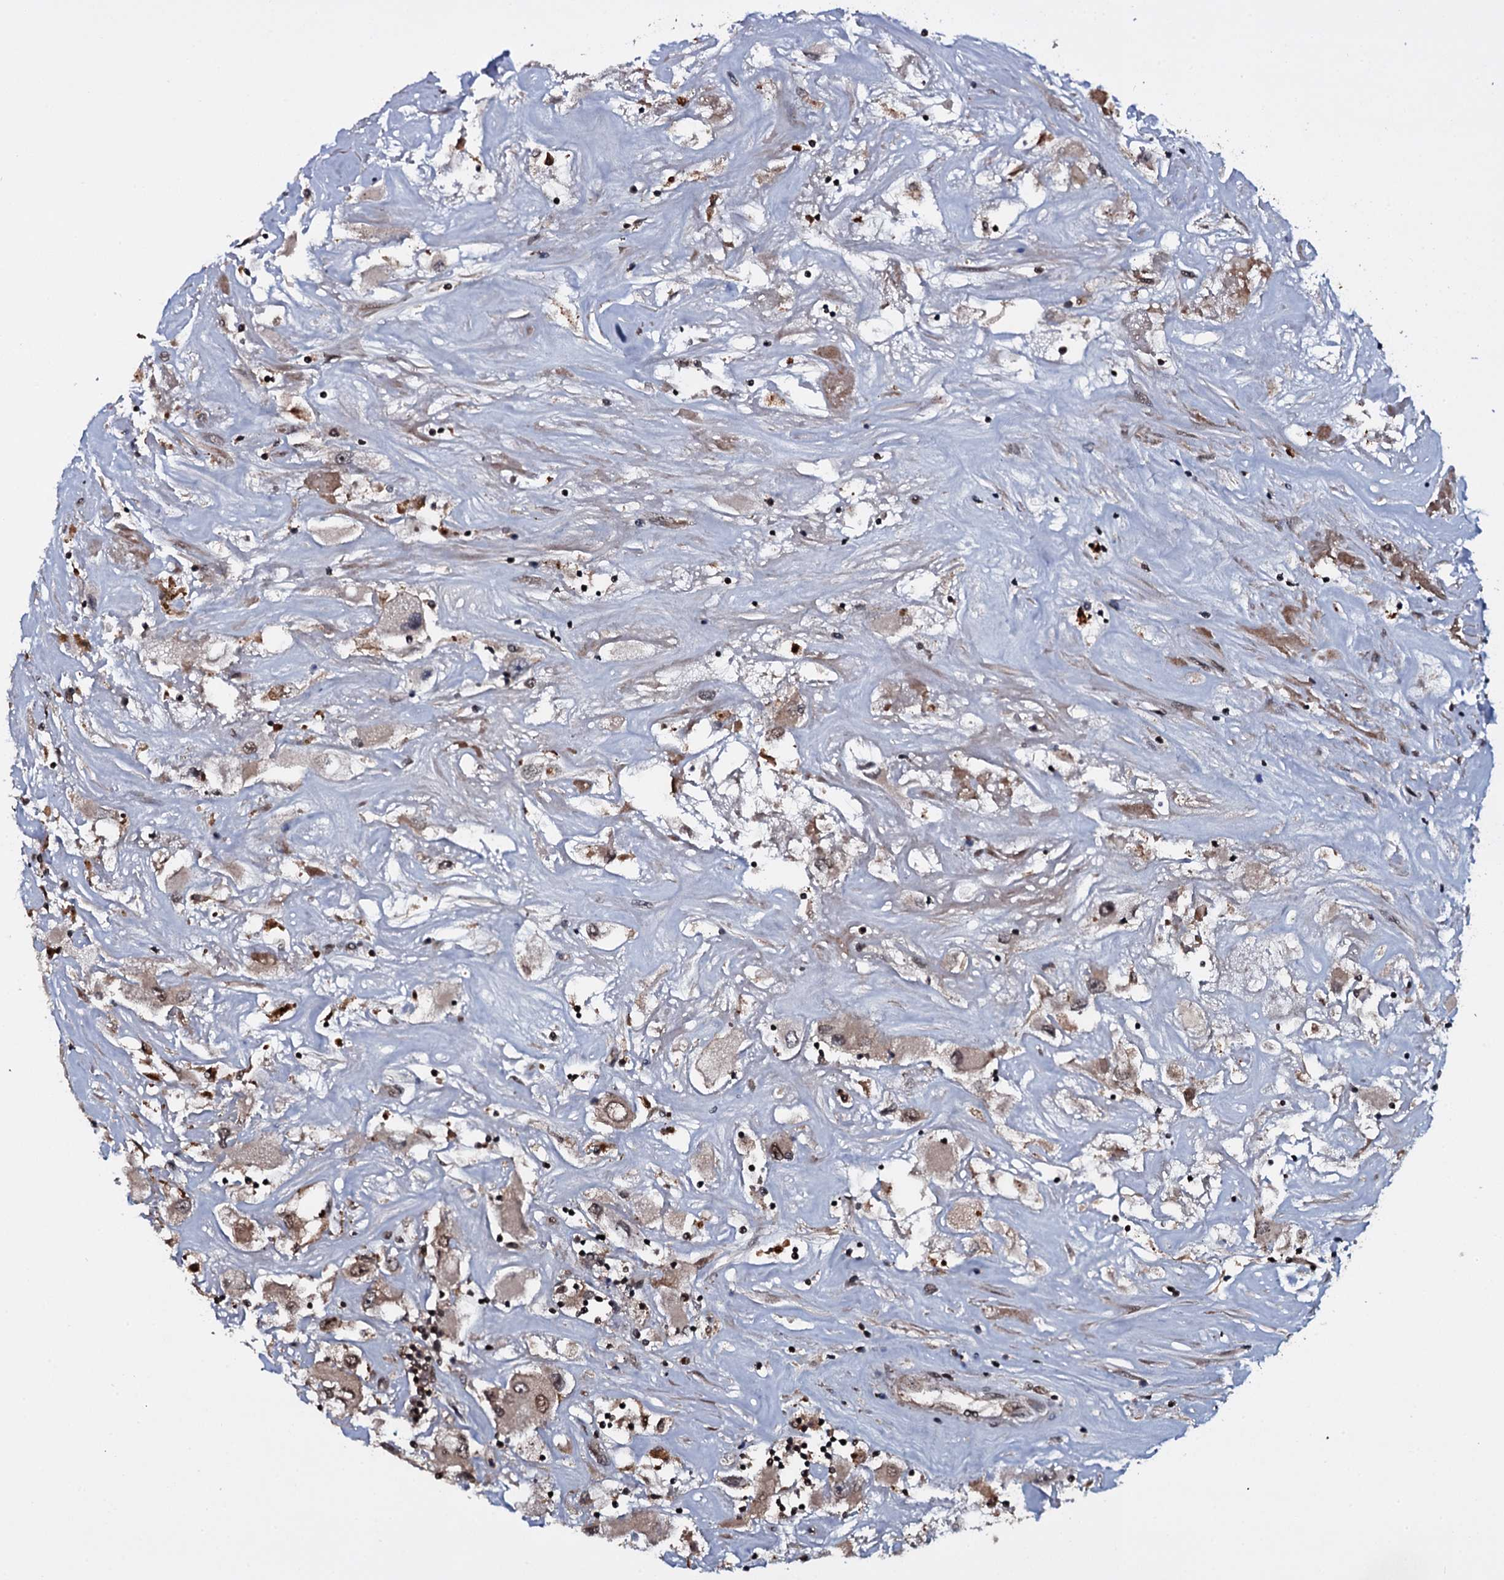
{"staining": {"intensity": "moderate", "quantity": ">75%", "location": "cytoplasmic/membranous,nuclear"}, "tissue": "renal cancer", "cell_type": "Tumor cells", "image_type": "cancer", "snomed": [{"axis": "morphology", "description": "Adenocarcinoma, NOS"}, {"axis": "topography", "description": "Kidney"}], "caption": "This histopathology image displays renal cancer (adenocarcinoma) stained with IHC to label a protein in brown. The cytoplasmic/membranous and nuclear of tumor cells show moderate positivity for the protein. Nuclei are counter-stained blue.", "gene": "HDDC3", "patient": {"sex": "female", "age": 52}}